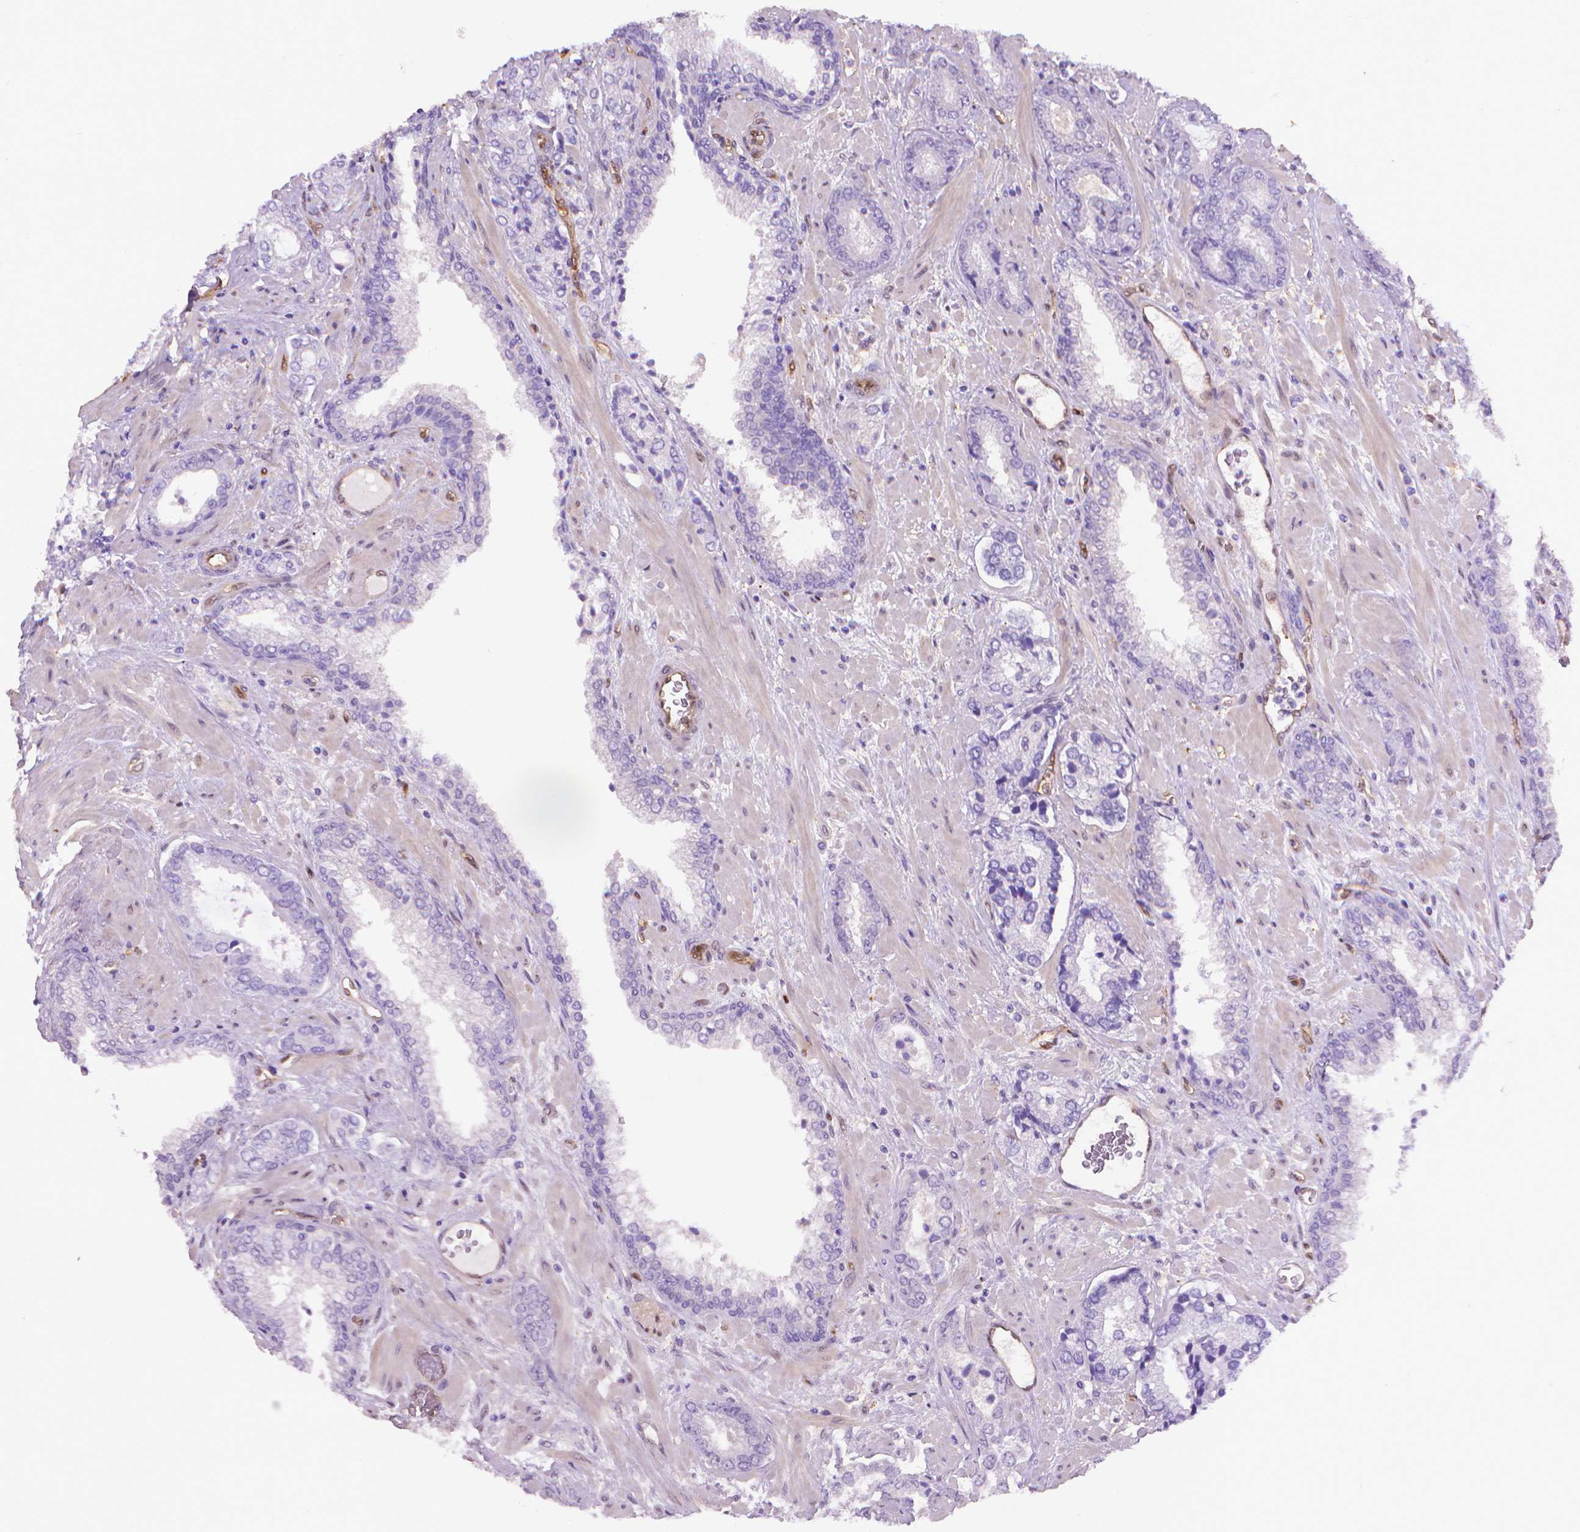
{"staining": {"intensity": "negative", "quantity": "none", "location": "none"}, "tissue": "prostate cancer", "cell_type": "Tumor cells", "image_type": "cancer", "snomed": [{"axis": "morphology", "description": "Adenocarcinoma, Low grade"}, {"axis": "topography", "description": "Prostate"}], "caption": "This is a photomicrograph of immunohistochemistry staining of low-grade adenocarcinoma (prostate), which shows no staining in tumor cells.", "gene": "CLIC4", "patient": {"sex": "male", "age": 61}}